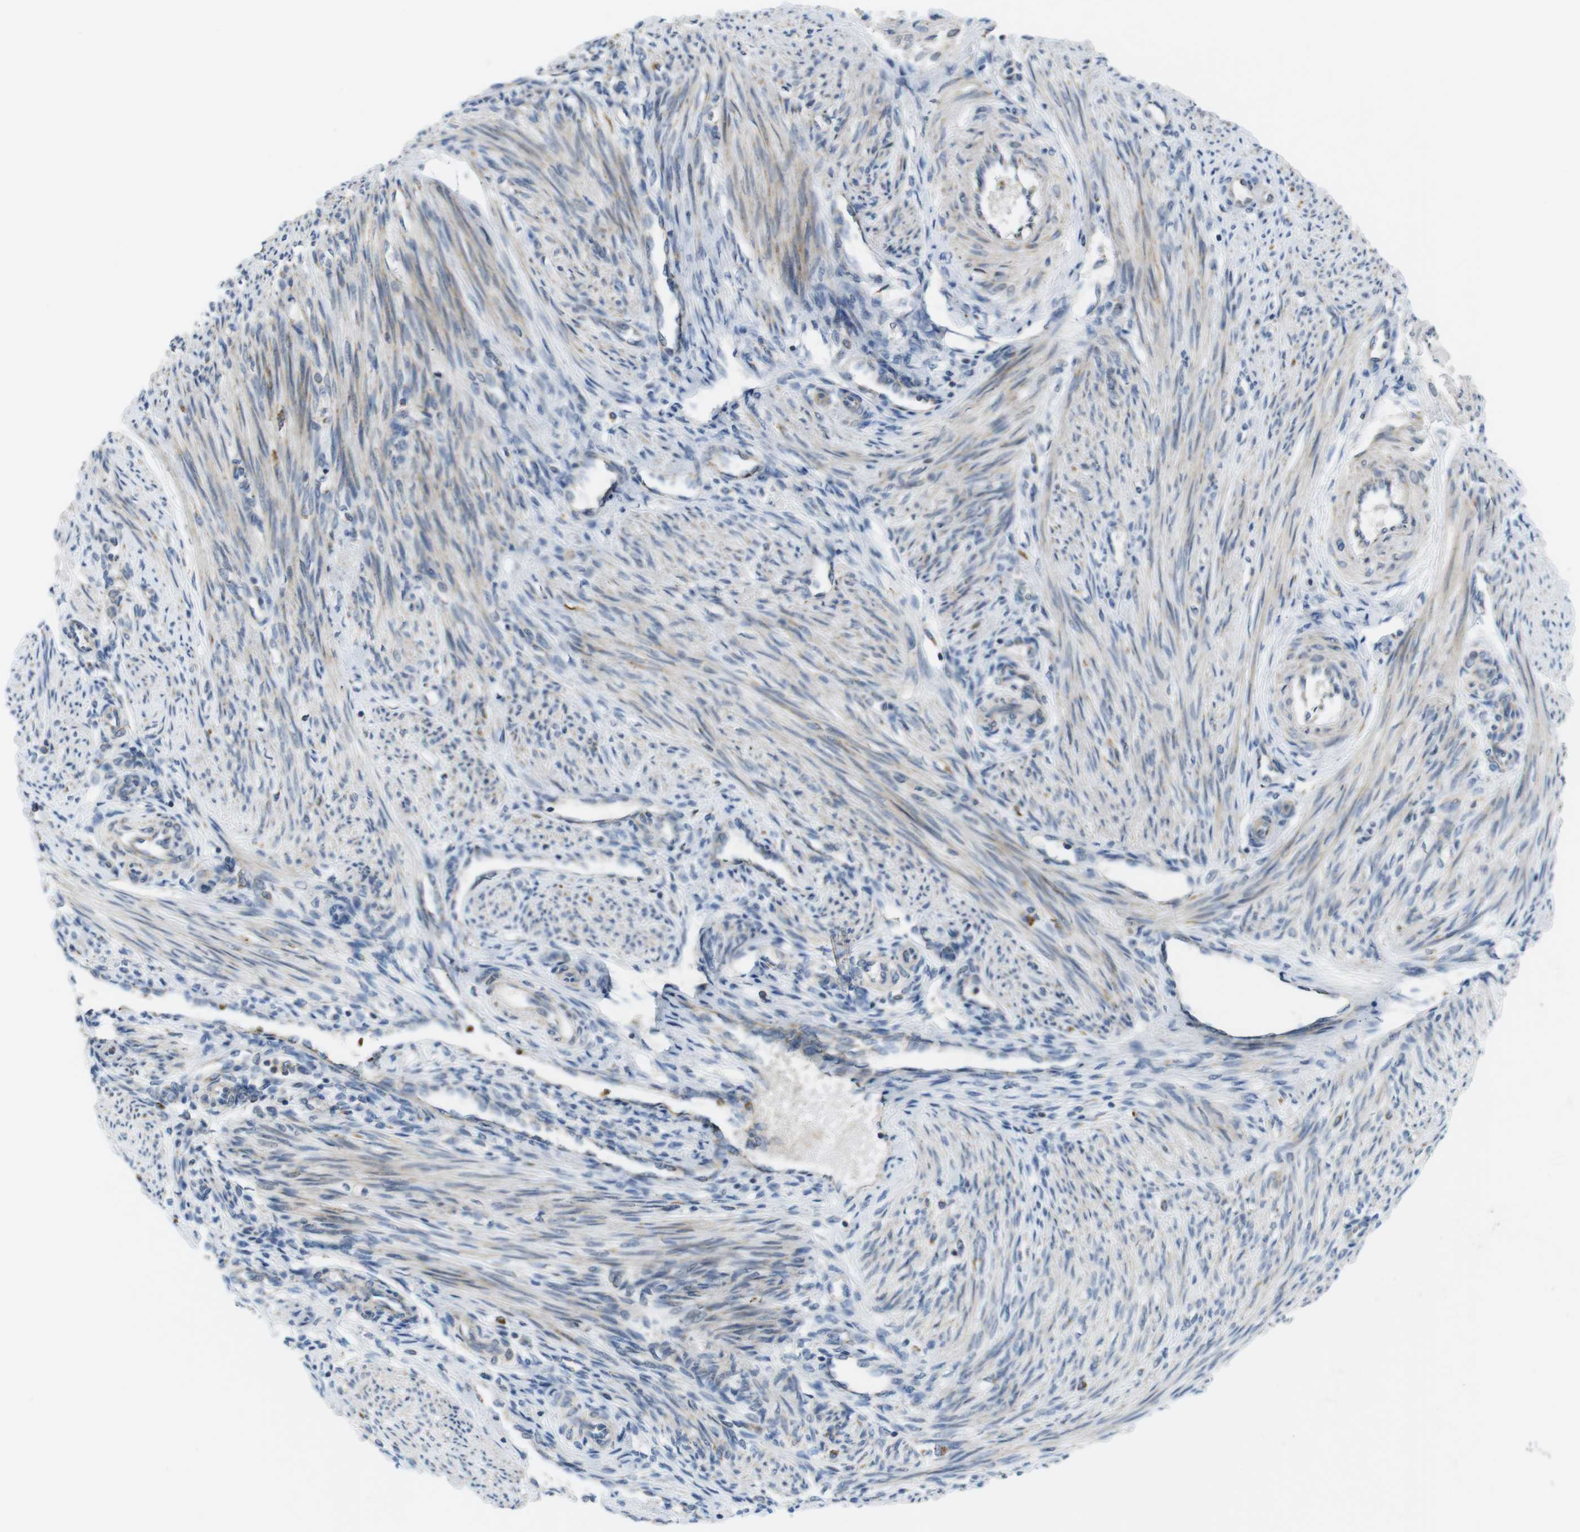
{"staining": {"intensity": "negative", "quantity": "none", "location": "none"}, "tissue": "endometrium", "cell_type": "Cells in endometrial stroma", "image_type": "normal", "snomed": [{"axis": "morphology", "description": "Normal tissue, NOS"}, {"axis": "topography", "description": "Endometrium"}], "caption": "IHC photomicrograph of normal human endometrium stained for a protein (brown), which exhibits no staining in cells in endometrial stroma. Brightfield microscopy of IHC stained with DAB (brown) and hematoxylin (blue), captured at high magnification.", "gene": "MARCHF1", "patient": {"sex": "female", "age": 42}}